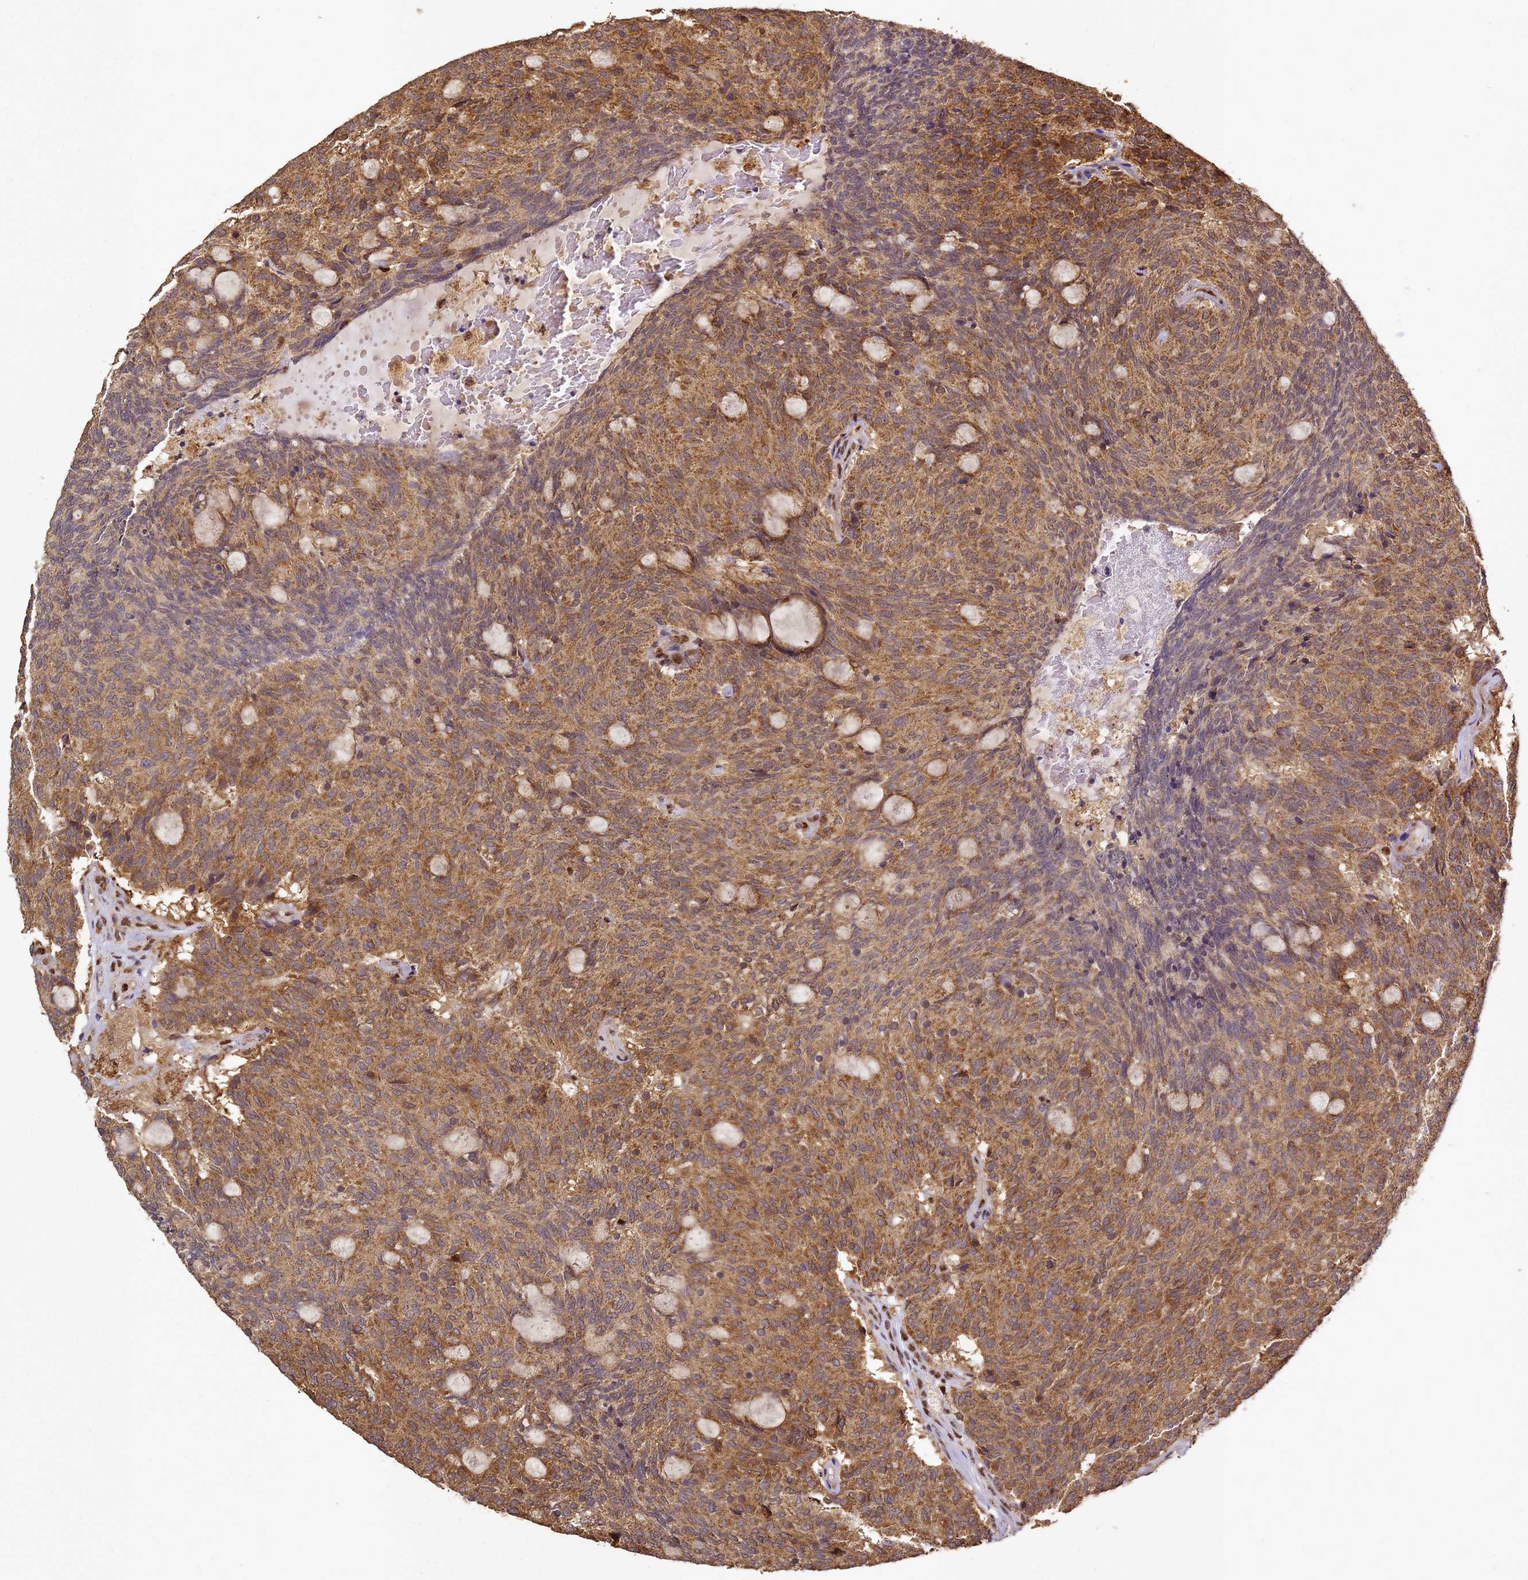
{"staining": {"intensity": "moderate", "quantity": ">75%", "location": "cytoplasmic/membranous"}, "tissue": "carcinoid", "cell_type": "Tumor cells", "image_type": "cancer", "snomed": [{"axis": "morphology", "description": "Carcinoid, malignant, NOS"}, {"axis": "topography", "description": "Pancreas"}], "caption": "High-power microscopy captured an IHC photomicrograph of malignant carcinoid, revealing moderate cytoplasmic/membranous positivity in about >75% of tumor cells.", "gene": "SECISBP2", "patient": {"sex": "female", "age": 54}}